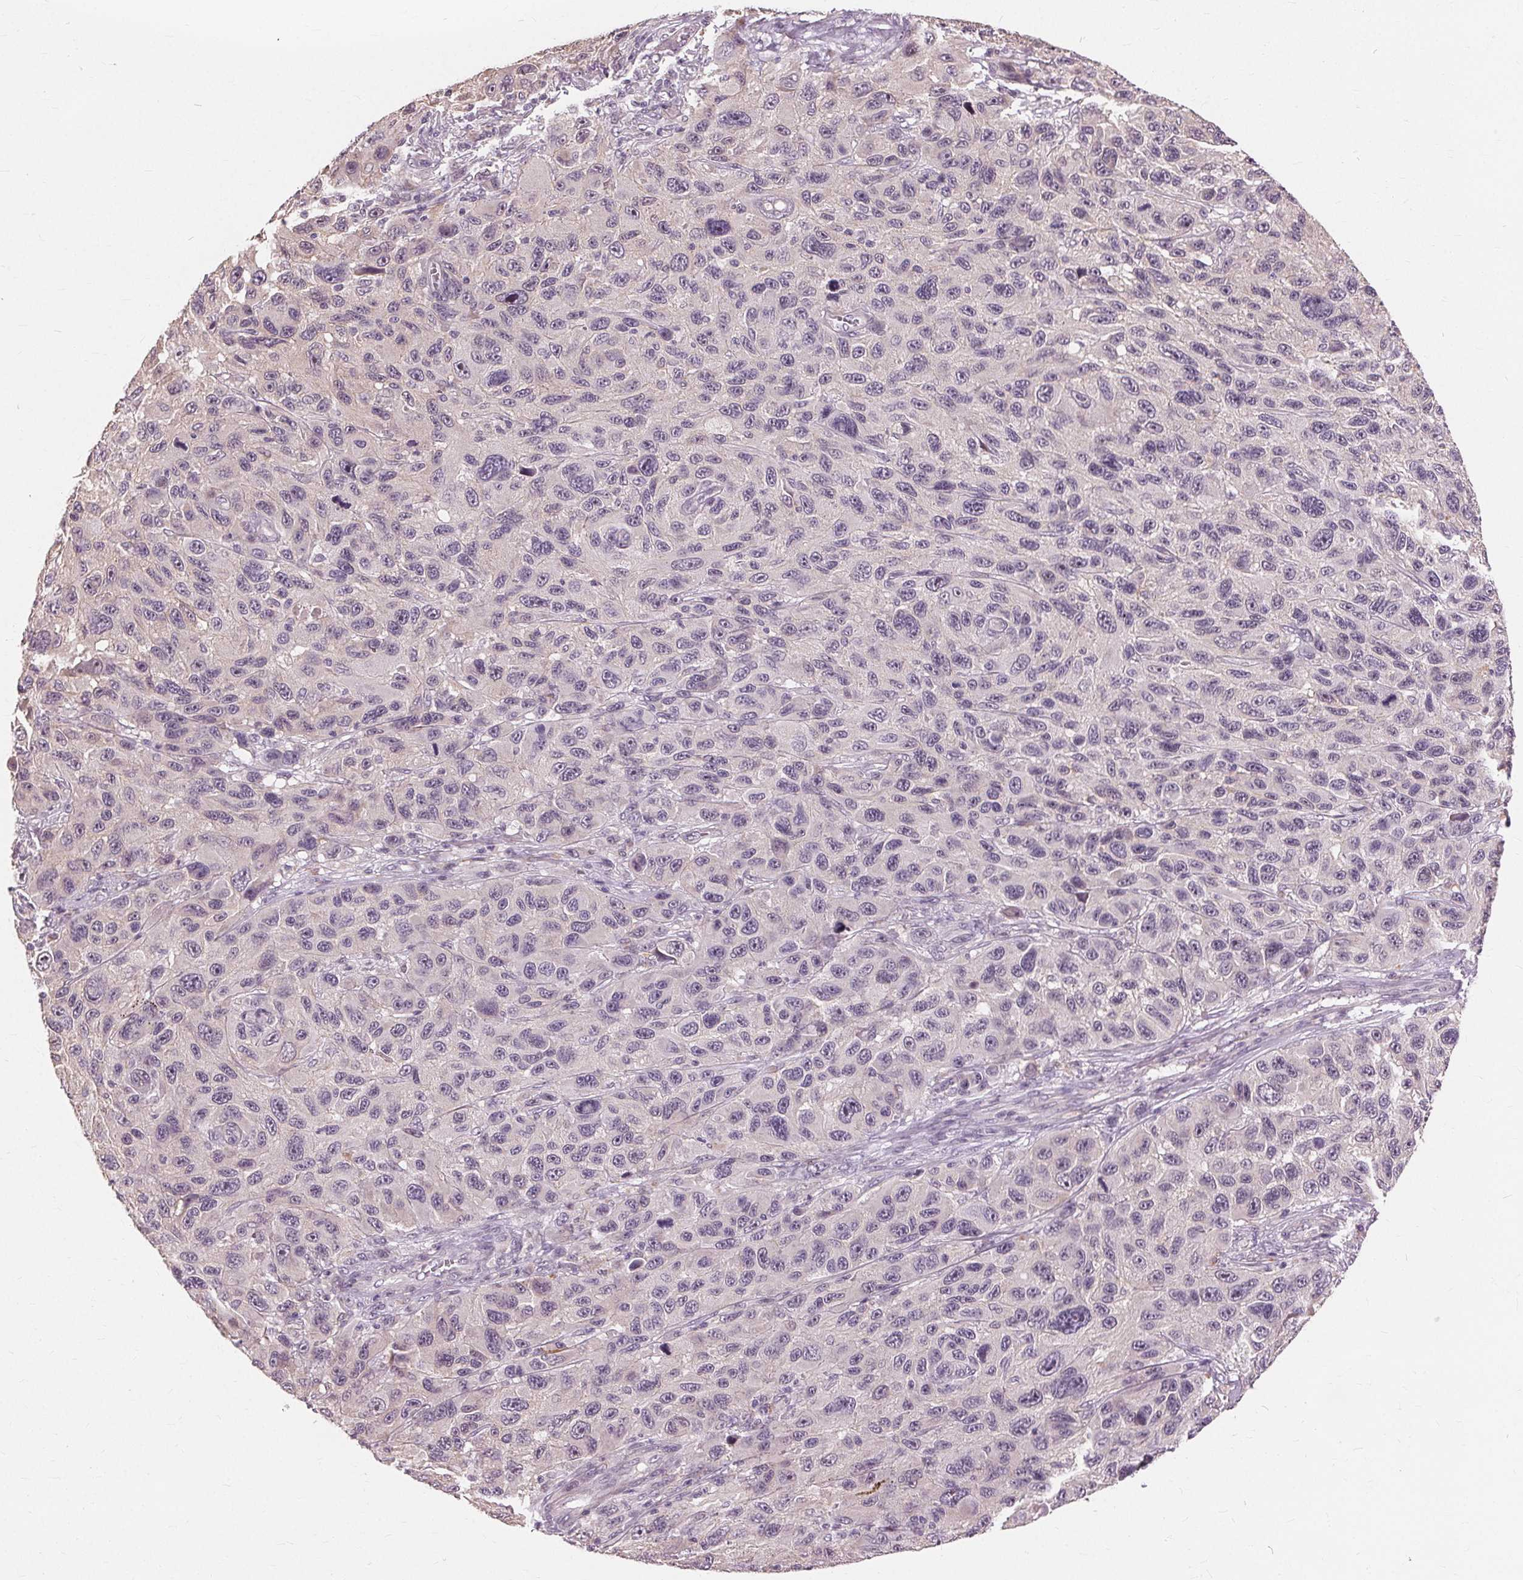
{"staining": {"intensity": "negative", "quantity": "none", "location": "none"}, "tissue": "melanoma", "cell_type": "Tumor cells", "image_type": "cancer", "snomed": [{"axis": "morphology", "description": "Malignant melanoma, NOS"}, {"axis": "topography", "description": "Skin"}], "caption": "Immunohistochemical staining of human melanoma shows no significant expression in tumor cells. The staining was performed using DAB (3,3'-diaminobenzidine) to visualize the protein expression in brown, while the nuclei were stained in blue with hematoxylin (Magnification: 20x).", "gene": "SIGLEC6", "patient": {"sex": "male", "age": 53}}